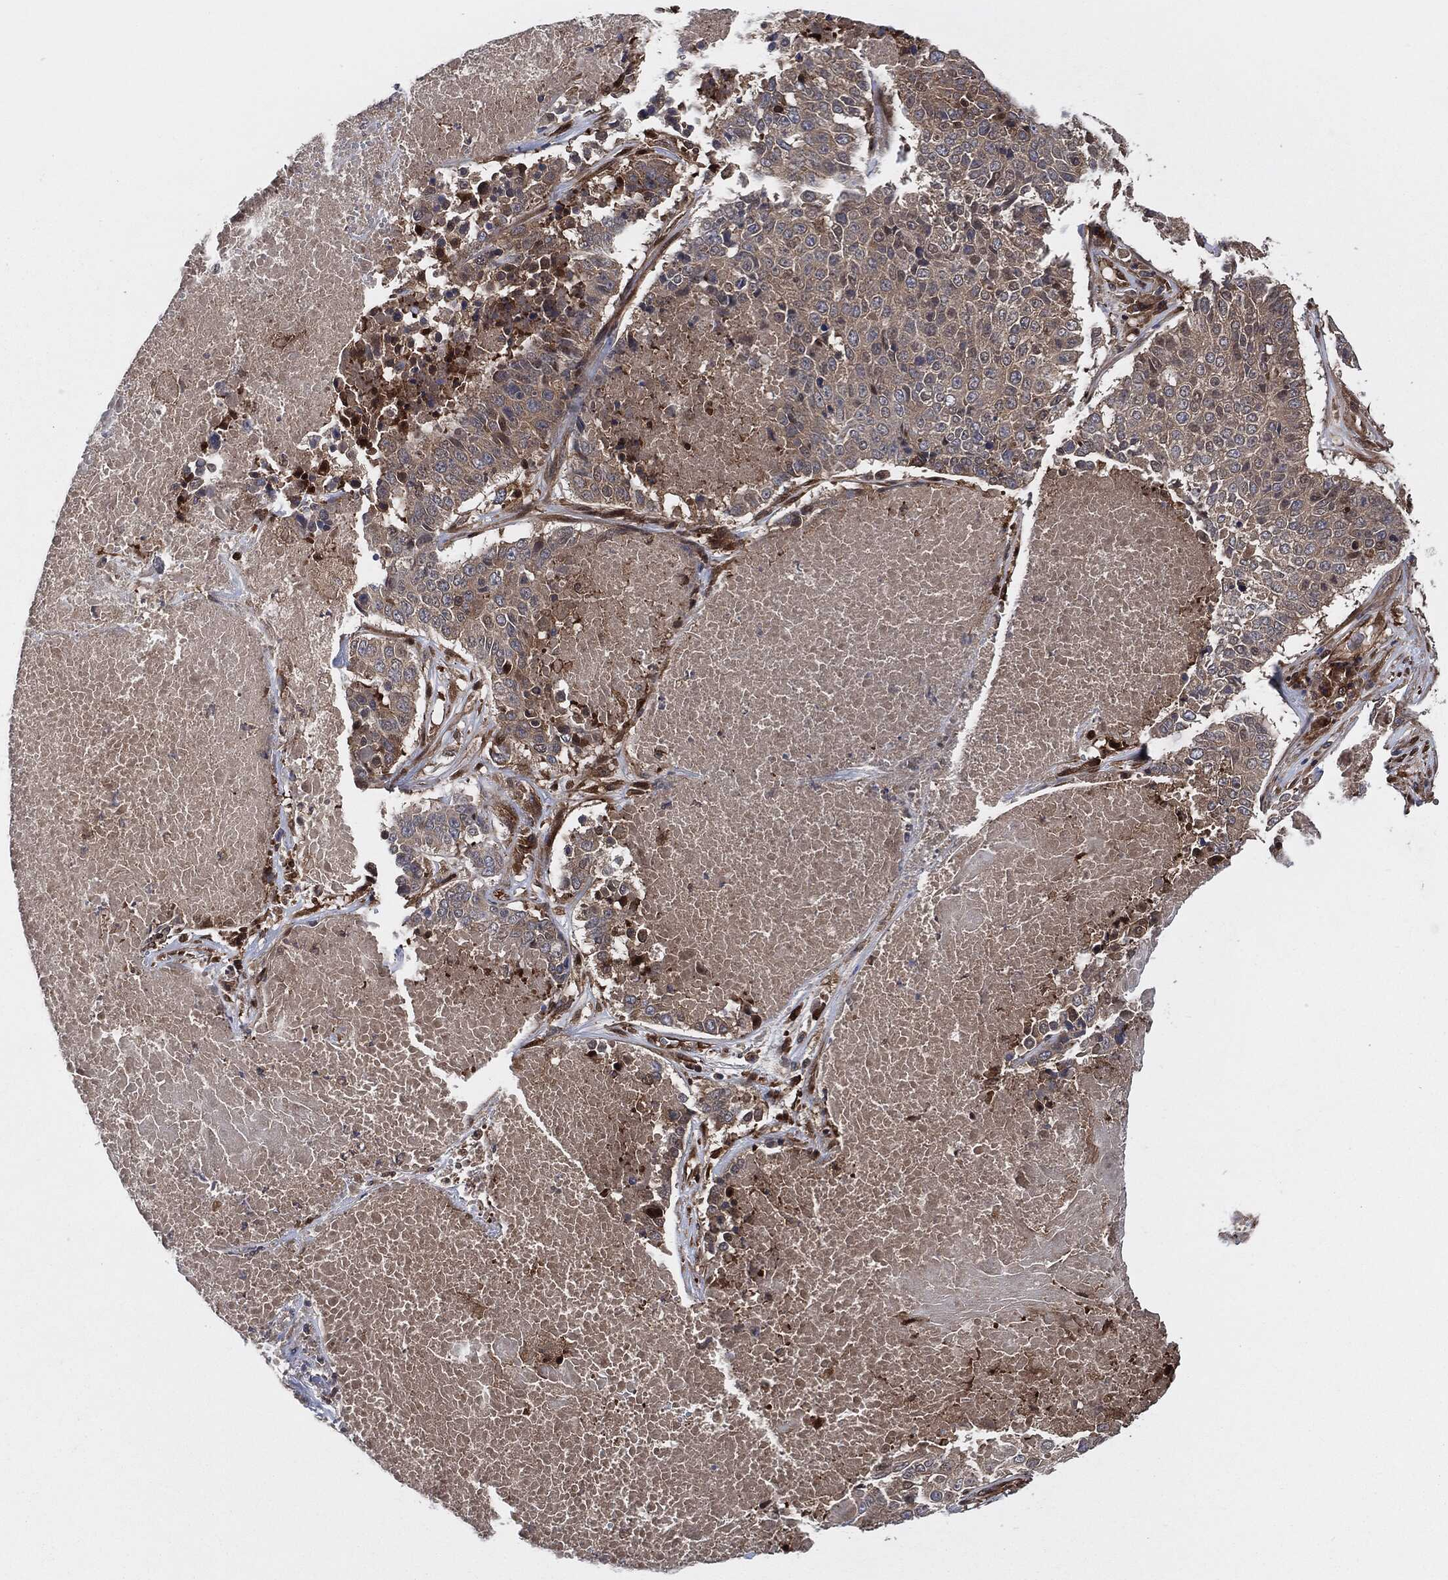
{"staining": {"intensity": "negative", "quantity": "none", "location": "none"}, "tissue": "lung cancer", "cell_type": "Tumor cells", "image_type": "cancer", "snomed": [{"axis": "morphology", "description": "Squamous cell carcinoma, NOS"}, {"axis": "topography", "description": "Lung"}], "caption": "Immunohistochemistry micrograph of lung squamous cell carcinoma stained for a protein (brown), which exhibits no staining in tumor cells. (DAB (3,3'-diaminobenzidine) immunohistochemistry (IHC), high magnification).", "gene": "XPNPEP1", "patient": {"sex": "male", "age": 64}}